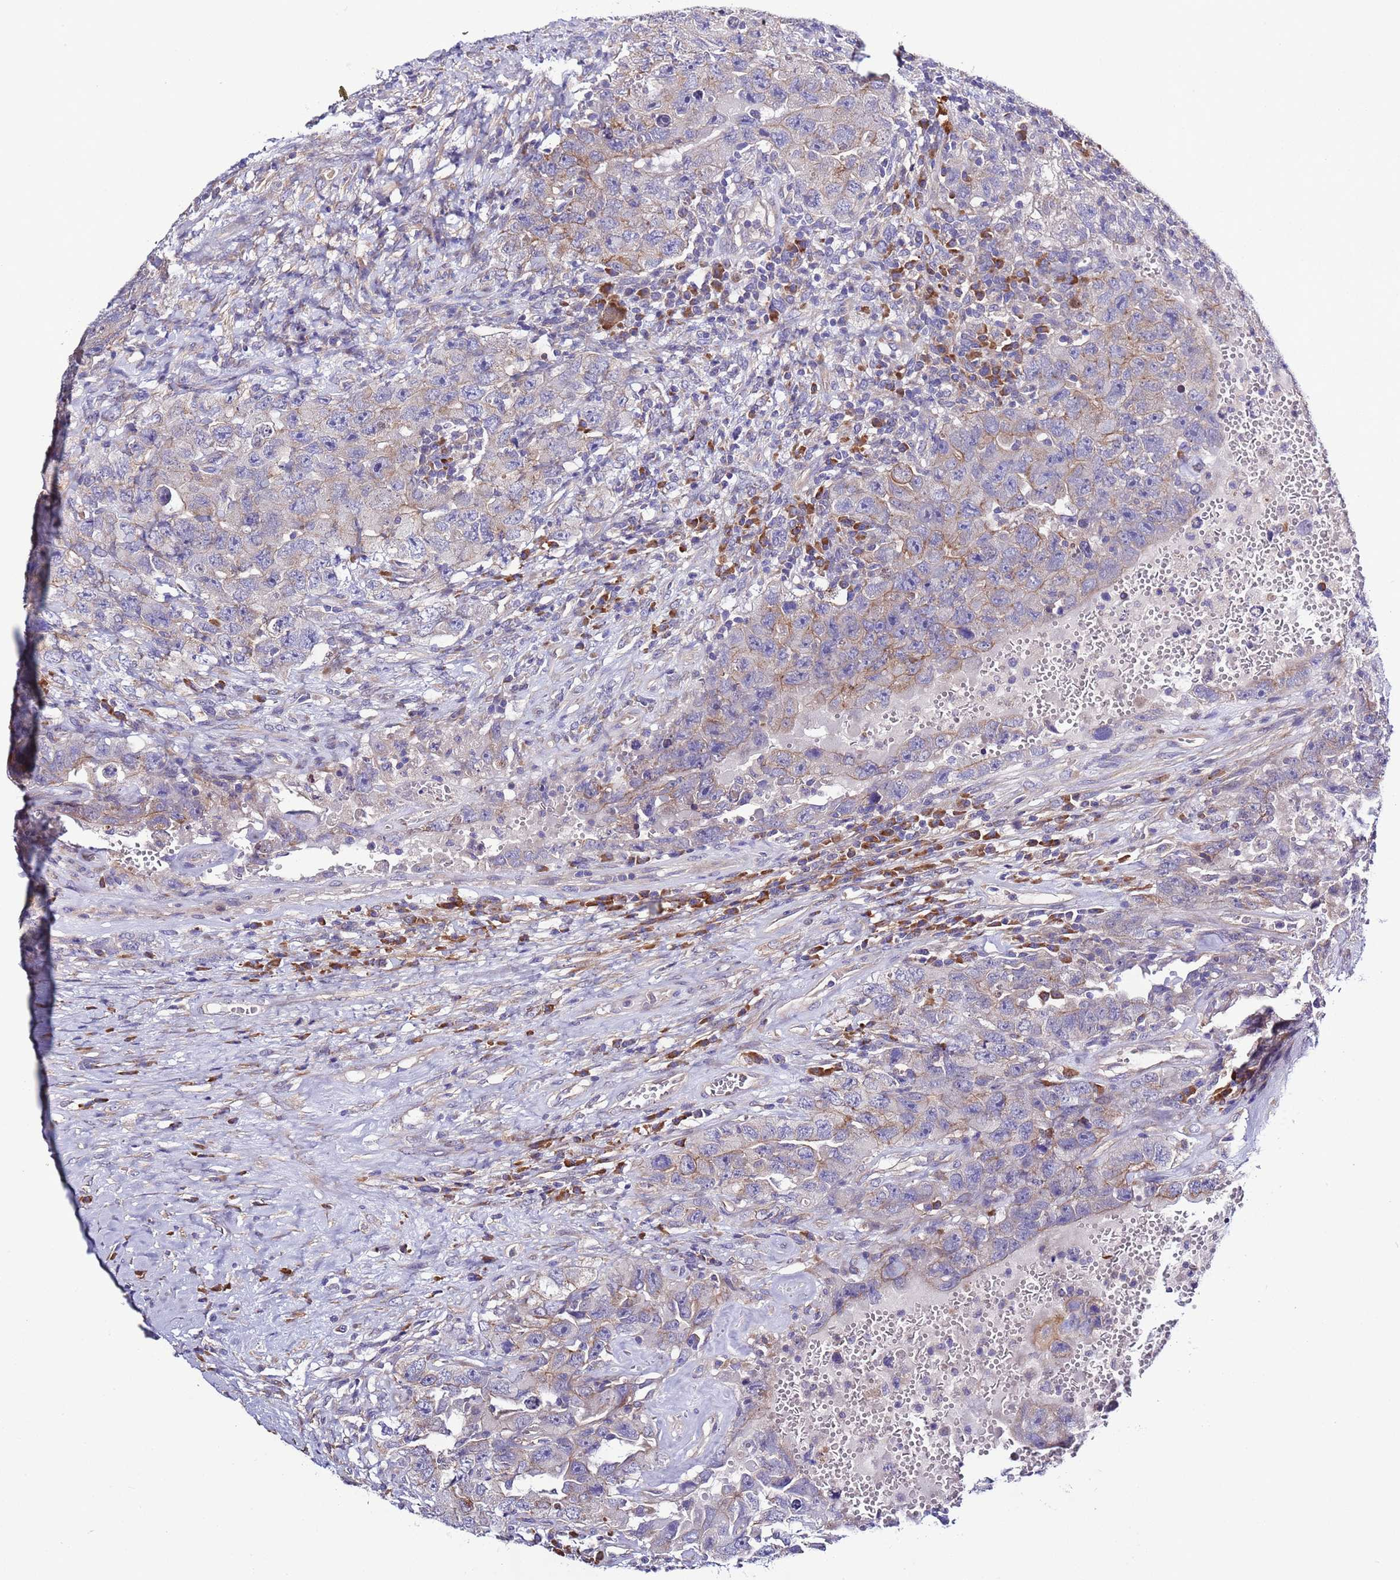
{"staining": {"intensity": "weak", "quantity": "<25%", "location": "cytoplasmic/membranous"}, "tissue": "testis cancer", "cell_type": "Tumor cells", "image_type": "cancer", "snomed": [{"axis": "morphology", "description": "Carcinoma, Embryonal, NOS"}, {"axis": "topography", "description": "Testis"}], "caption": "High power microscopy photomicrograph of an immunohistochemistry (IHC) image of testis embryonal carcinoma, revealing no significant expression in tumor cells.", "gene": "SPCS1", "patient": {"sex": "male", "age": 26}}